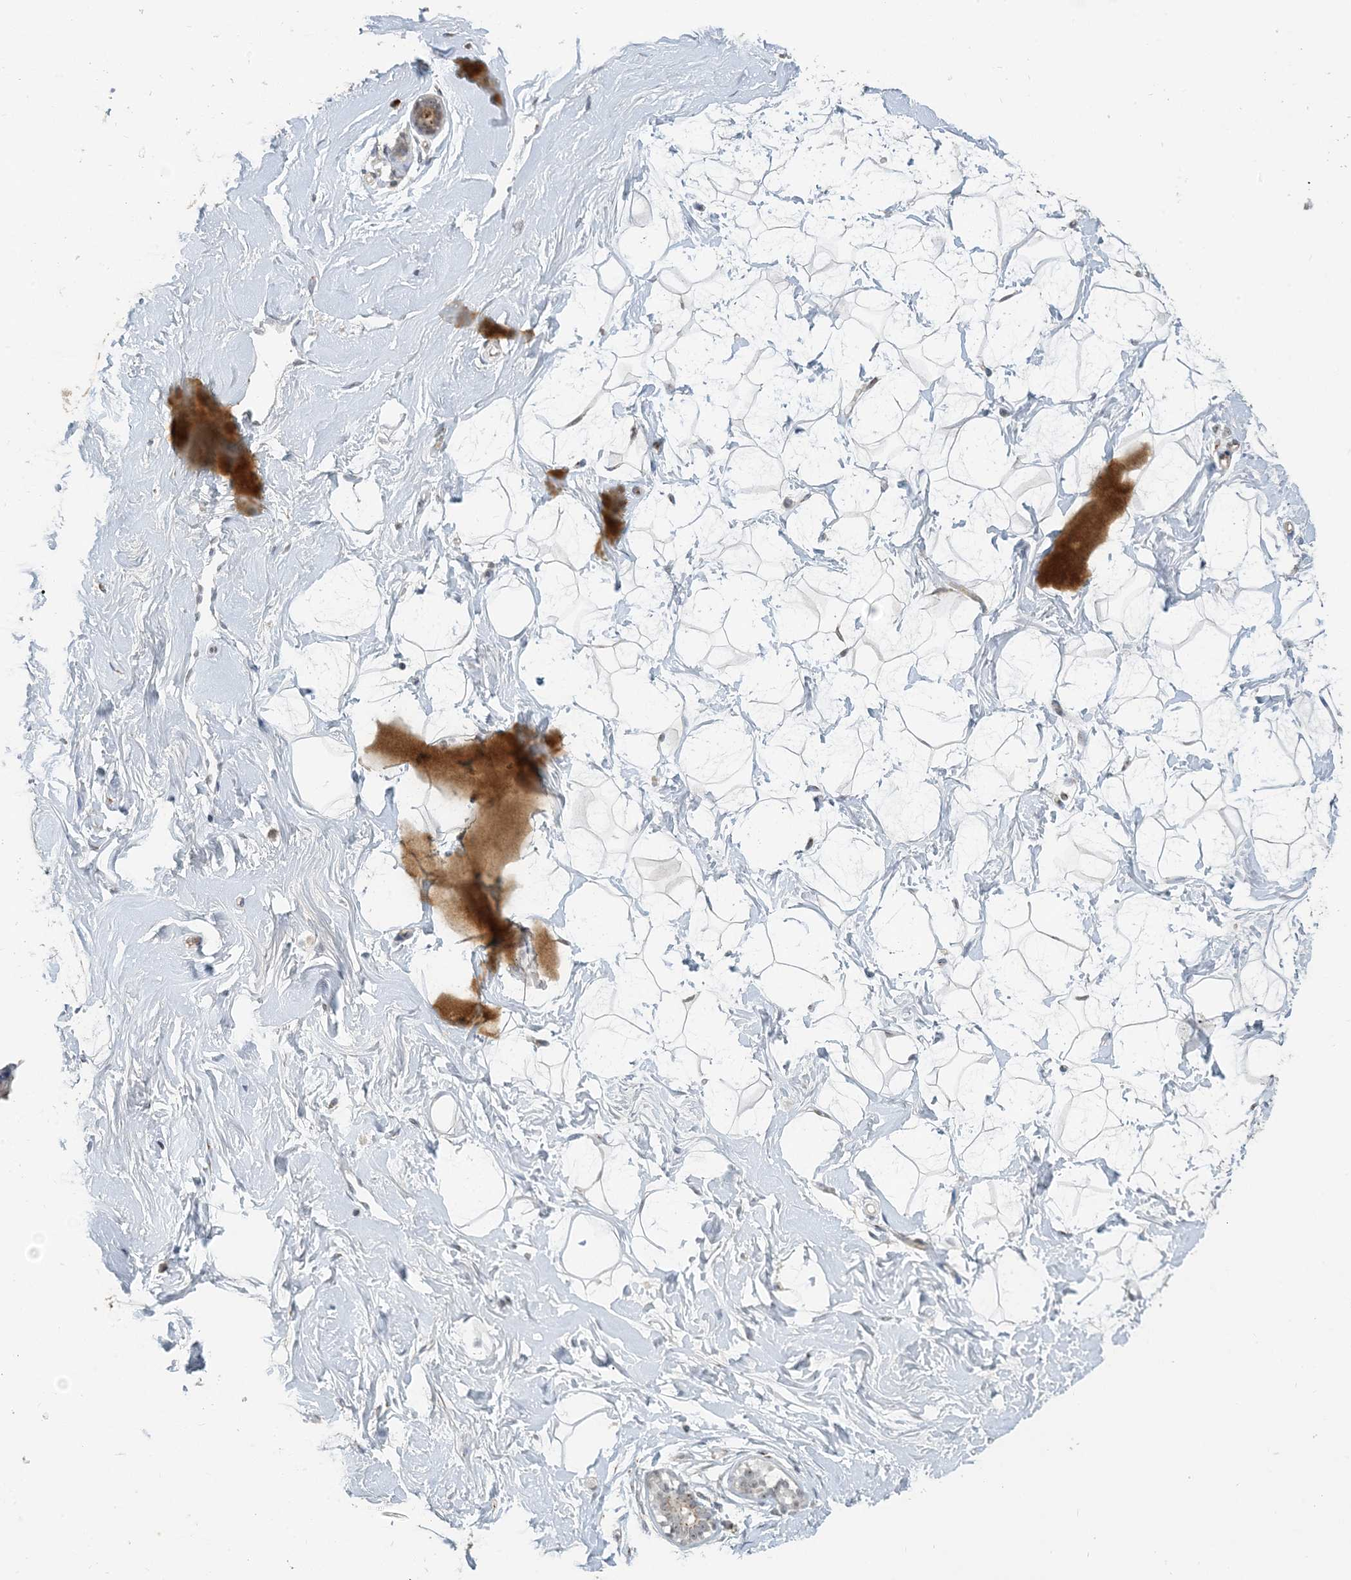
{"staining": {"intensity": "negative", "quantity": "none", "location": "none"}, "tissue": "breast", "cell_type": "Adipocytes", "image_type": "normal", "snomed": [{"axis": "morphology", "description": "Normal tissue, NOS"}, {"axis": "morphology", "description": "Adenoma, NOS"}, {"axis": "topography", "description": "Breast"}], "caption": "Immunohistochemistry micrograph of benign breast stained for a protein (brown), which reveals no positivity in adipocytes. Nuclei are stained in blue.", "gene": "ZCCHC4", "patient": {"sex": "female", "age": 23}}